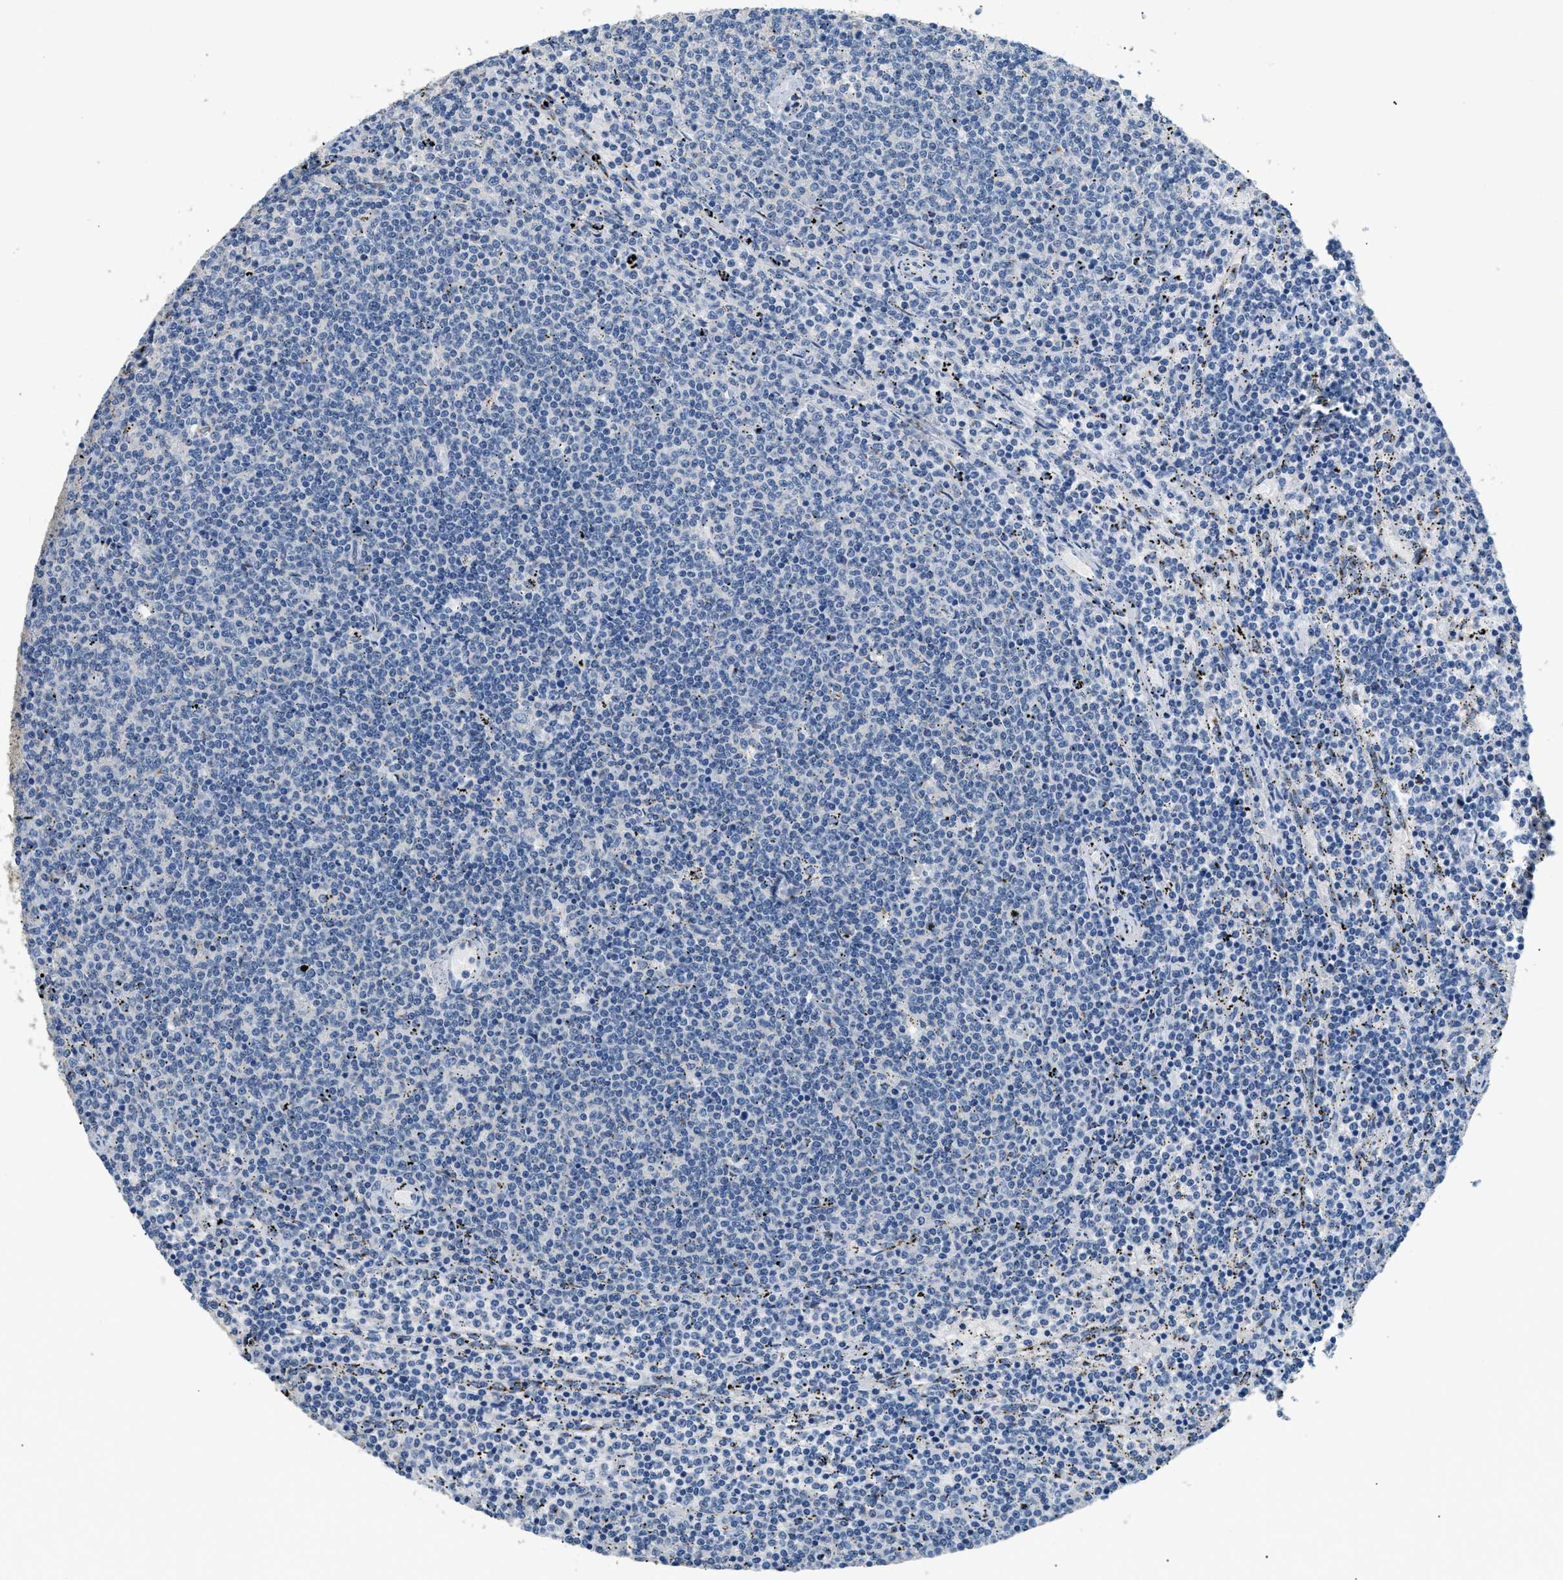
{"staining": {"intensity": "negative", "quantity": "none", "location": "none"}, "tissue": "lymphoma", "cell_type": "Tumor cells", "image_type": "cancer", "snomed": [{"axis": "morphology", "description": "Malignant lymphoma, non-Hodgkin's type, Low grade"}, {"axis": "topography", "description": "Spleen"}], "caption": "Immunohistochemistry (IHC) photomicrograph of neoplastic tissue: lymphoma stained with DAB (3,3'-diaminobenzidine) reveals no significant protein positivity in tumor cells.", "gene": "GOLM1", "patient": {"sex": "female", "age": 50}}